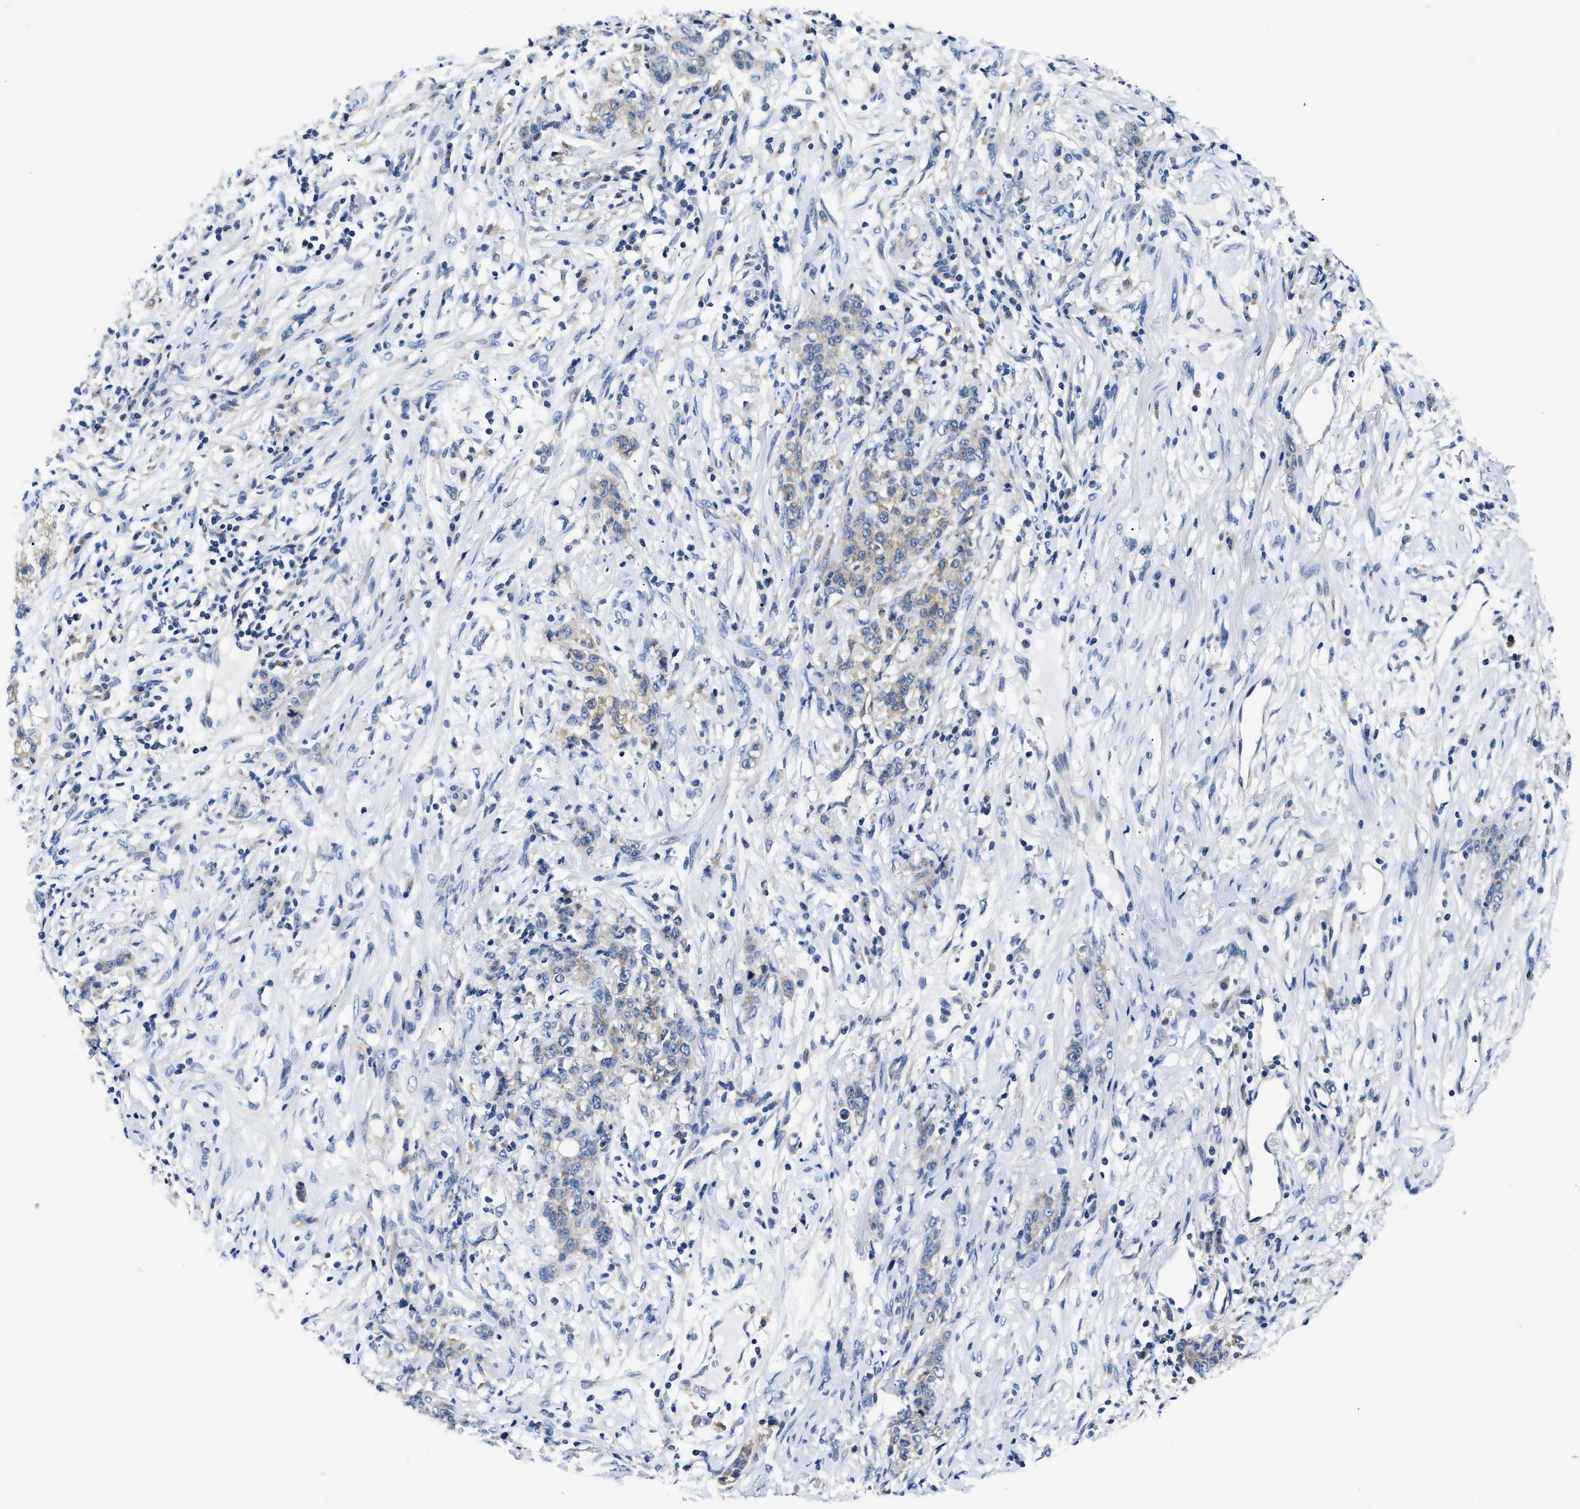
{"staining": {"intensity": "negative", "quantity": "none", "location": "none"}, "tissue": "stomach cancer", "cell_type": "Tumor cells", "image_type": "cancer", "snomed": [{"axis": "morphology", "description": "Adenocarcinoma, NOS"}, {"axis": "topography", "description": "Stomach, lower"}], "caption": "DAB immunohistochemical staining of adenocarcinoma (stomach) shows no significant staining in tumor cells. (DAB (3,3'-diaminobenzidine) immunohistochemistry (IHC) visualized using brightfield microscopy, high magnification).", "gene": "FAM185A", "patient": {"sex": "male", "age": 88}}